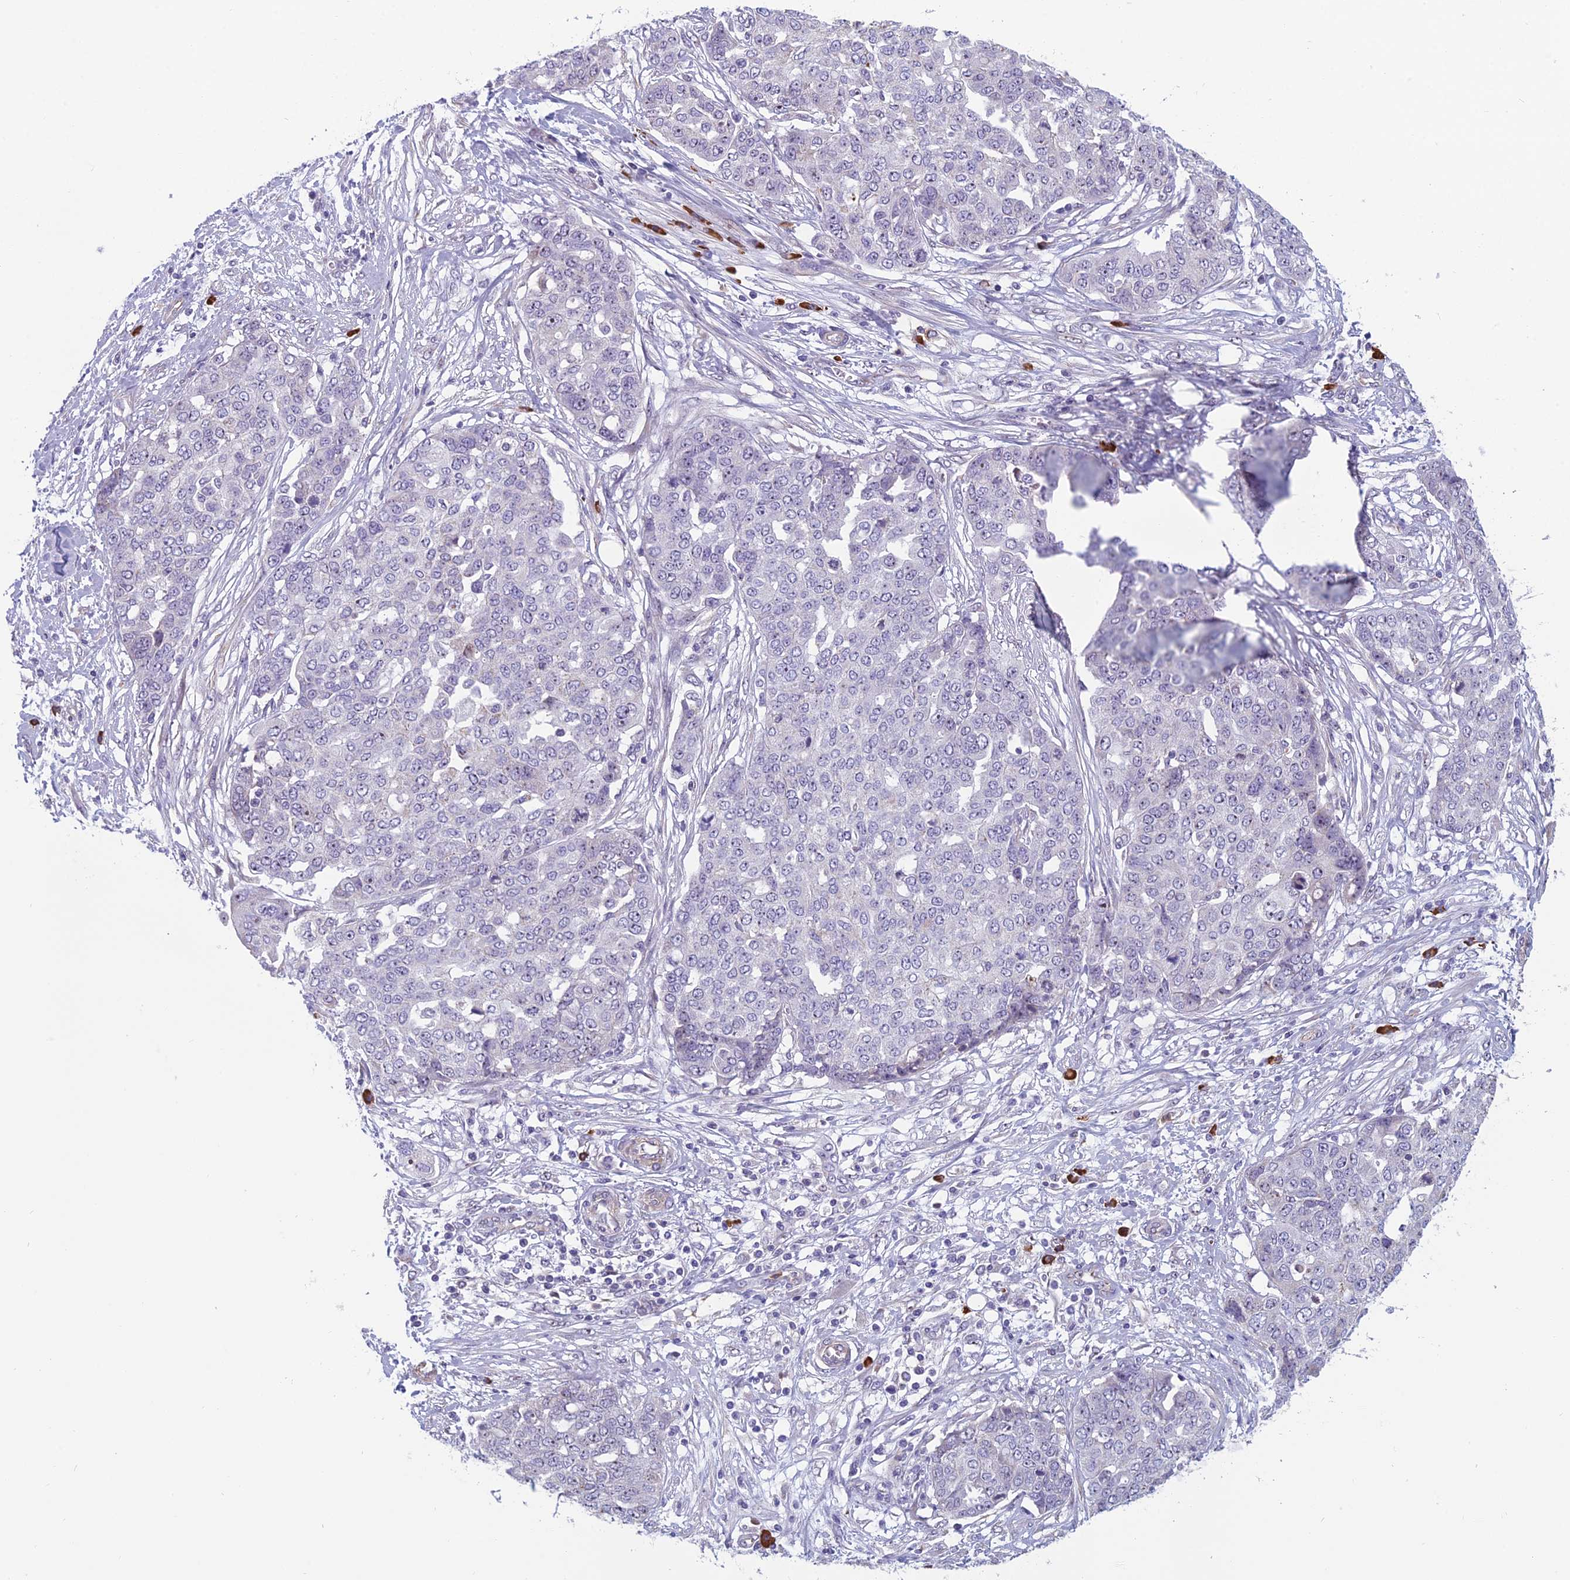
{"staining": {"intensity": "negative", "quantity": "none", "location": "none"}, "tissue": "ovarian cancer", "cell_type": "Tumor cells", "image_type": "cancer", "snomed": [{"axis": "morphology", "description": "Cystadenocarcinoma, serous, NOS"}, {"axis": "topography", "description": "Soft tissue"}, {"axis": "topography", "description": "Ovary"}], "caption": "This is a photomicrograph of immunohistochemistry staining of ovarian cancer, which shows no staining in tumor cells.", "gene": "NOC2L", "patient": {"sex": "female", "age": 57}}